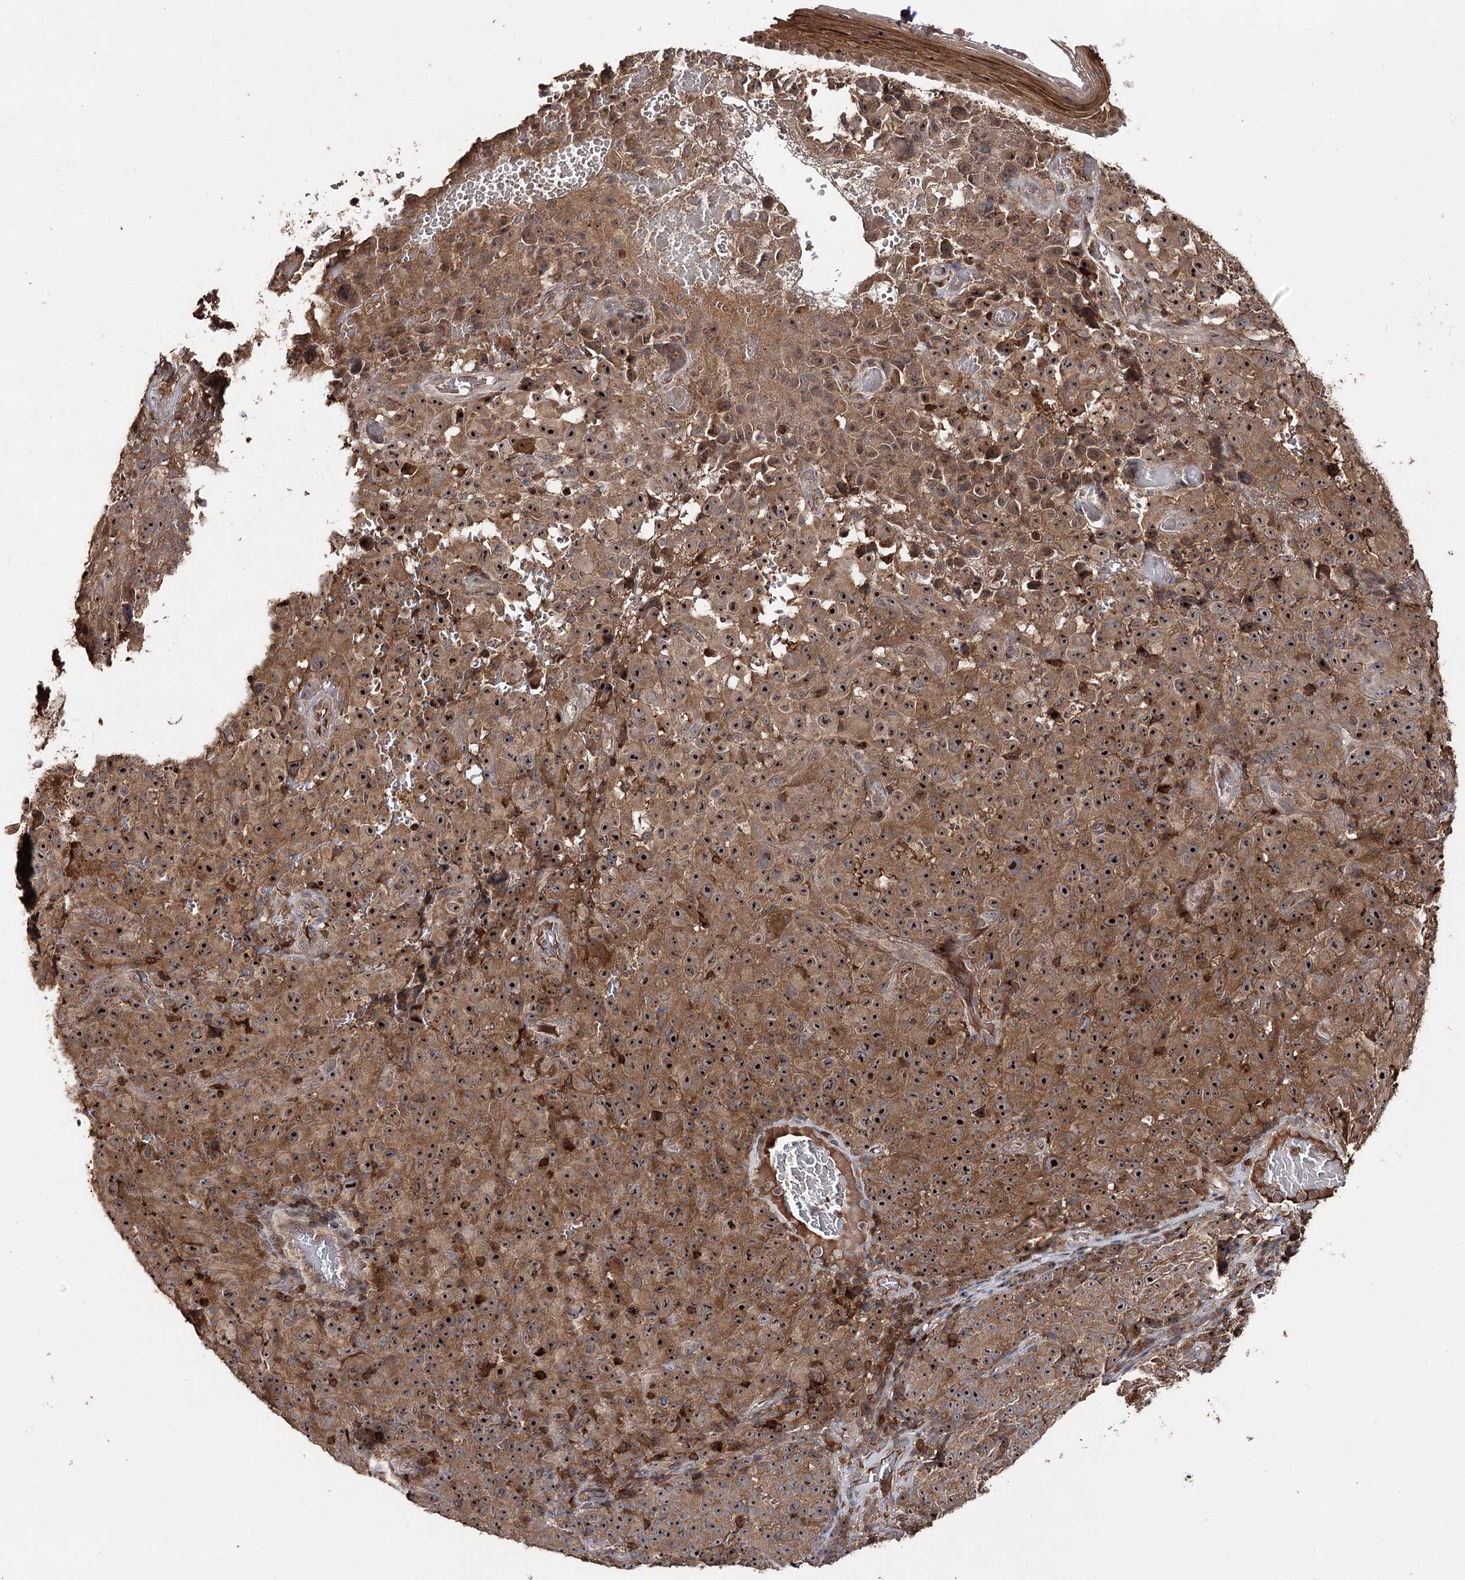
{"staining": {"intensity": "moderate", "quantity": ">75%", "location": "cytoplasmic/membranous,nuclear"}, "tissue": "melanoma", "cell_type": "Tumor cells", "image_type": "cancer", "snomed": [{"axis": "morphology", "description": "Malignant melanoma, NOS"}, {"axis": "topography", "description": "Skin"}], "caption": "Immunohistochemical staining of malignant melanoma shows medium levels of moderate cytoplasmic/membranous and nuclear protein staining in about >75% of tumor cells.", "gene": "FAM53B", "patient": {"sex": "female", "age": 82}}